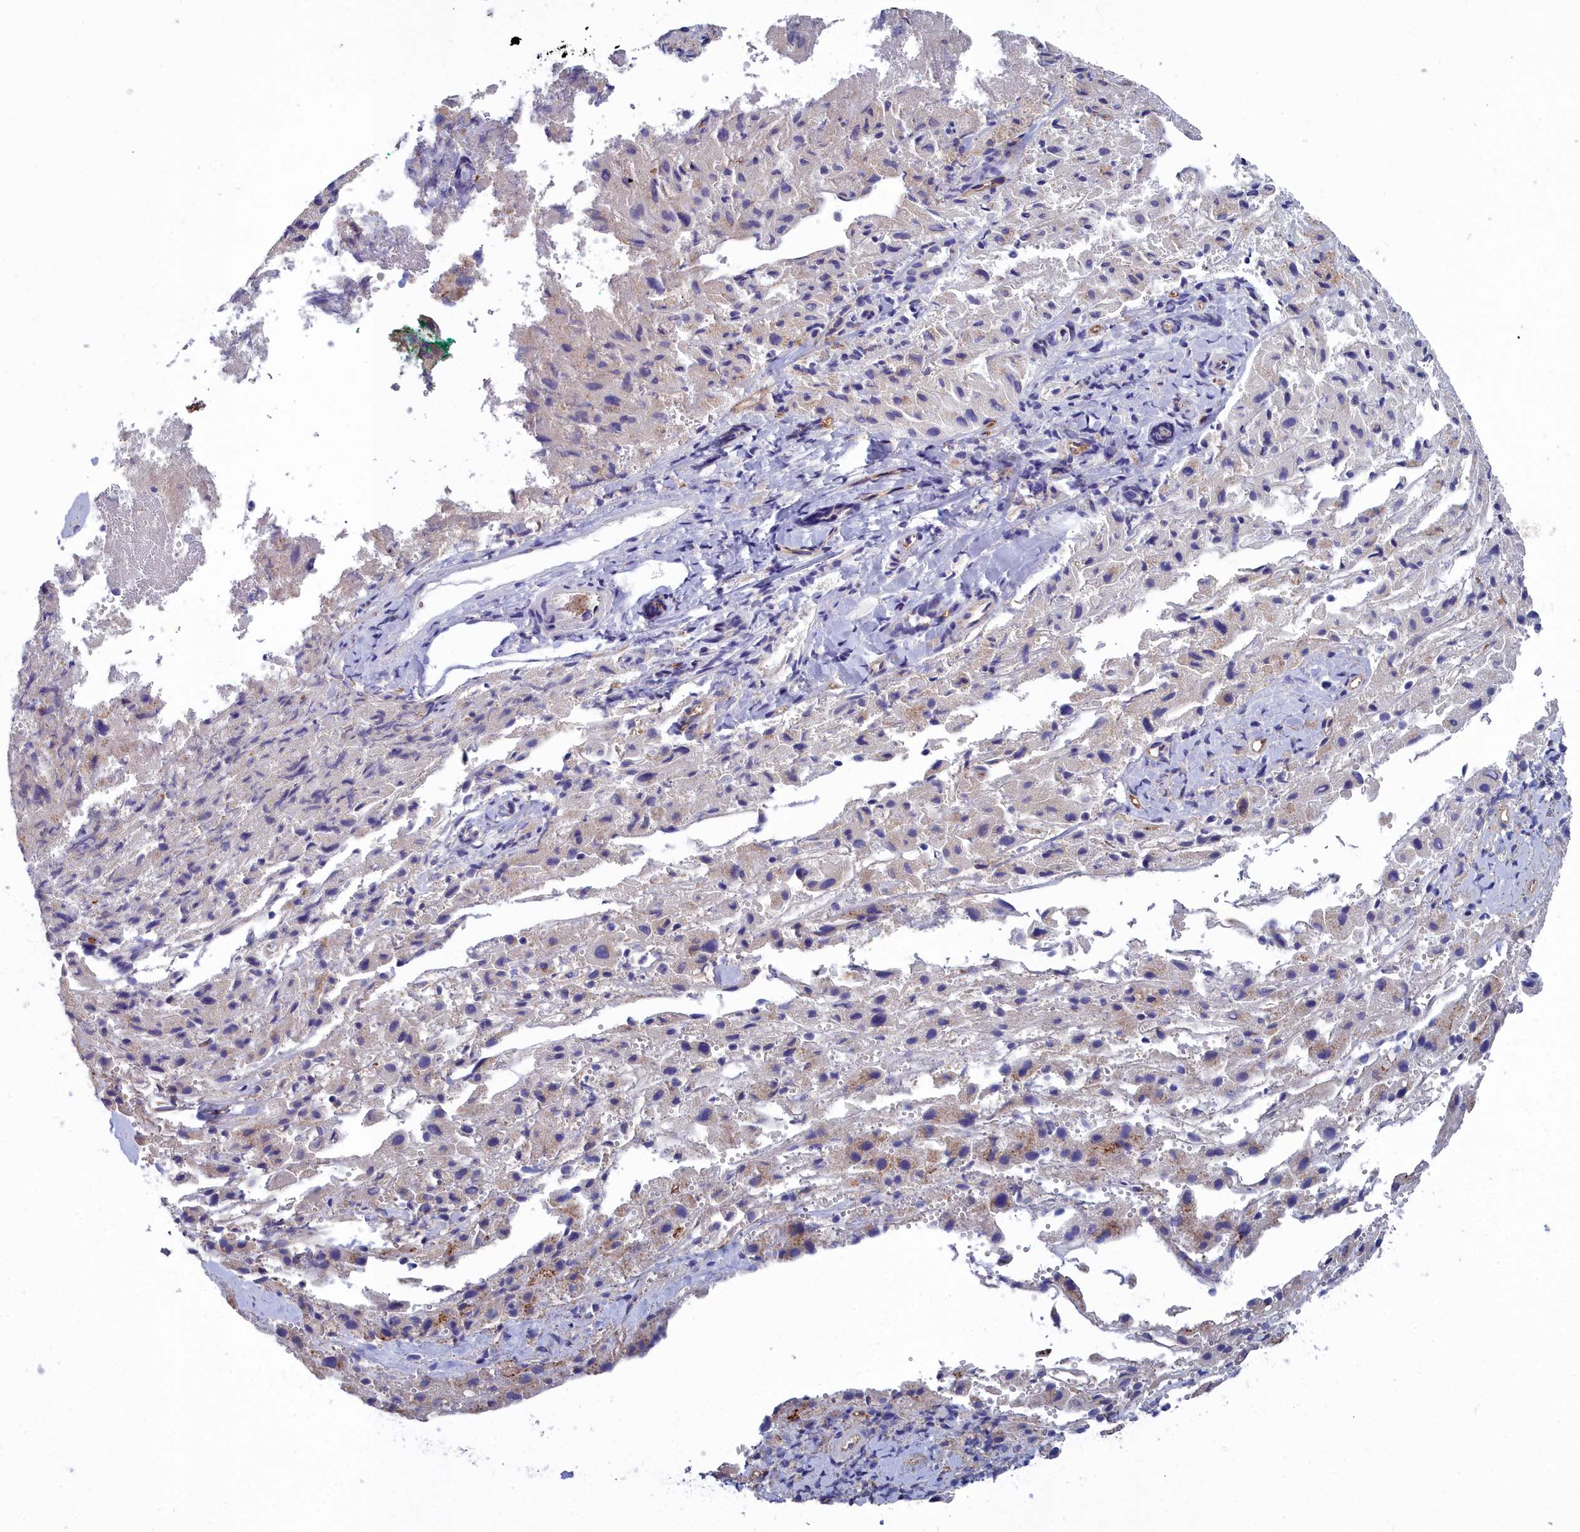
{"staining": {"intensity": "negative", "quantity": "none", "location": "none"}, "tissue": "liver cancer", "cell_type": "Tumor cells", "image_type": "cancer", "snomed": [{"axis": "morphology", "description": "Carcinoma, Hepatocellular, NOS"}, {"axis": "topography", "description": "Liver"}], "caption": "IHC micrograph of neoplastic tissue: human hepatocellular carcinoma (liver) stained with DAB (3,3'-diaminobenzidine) displays no significant protein positivity in tumor cells.", "gene": "RDX", "patient": {"sex": "female", "age": 58}}